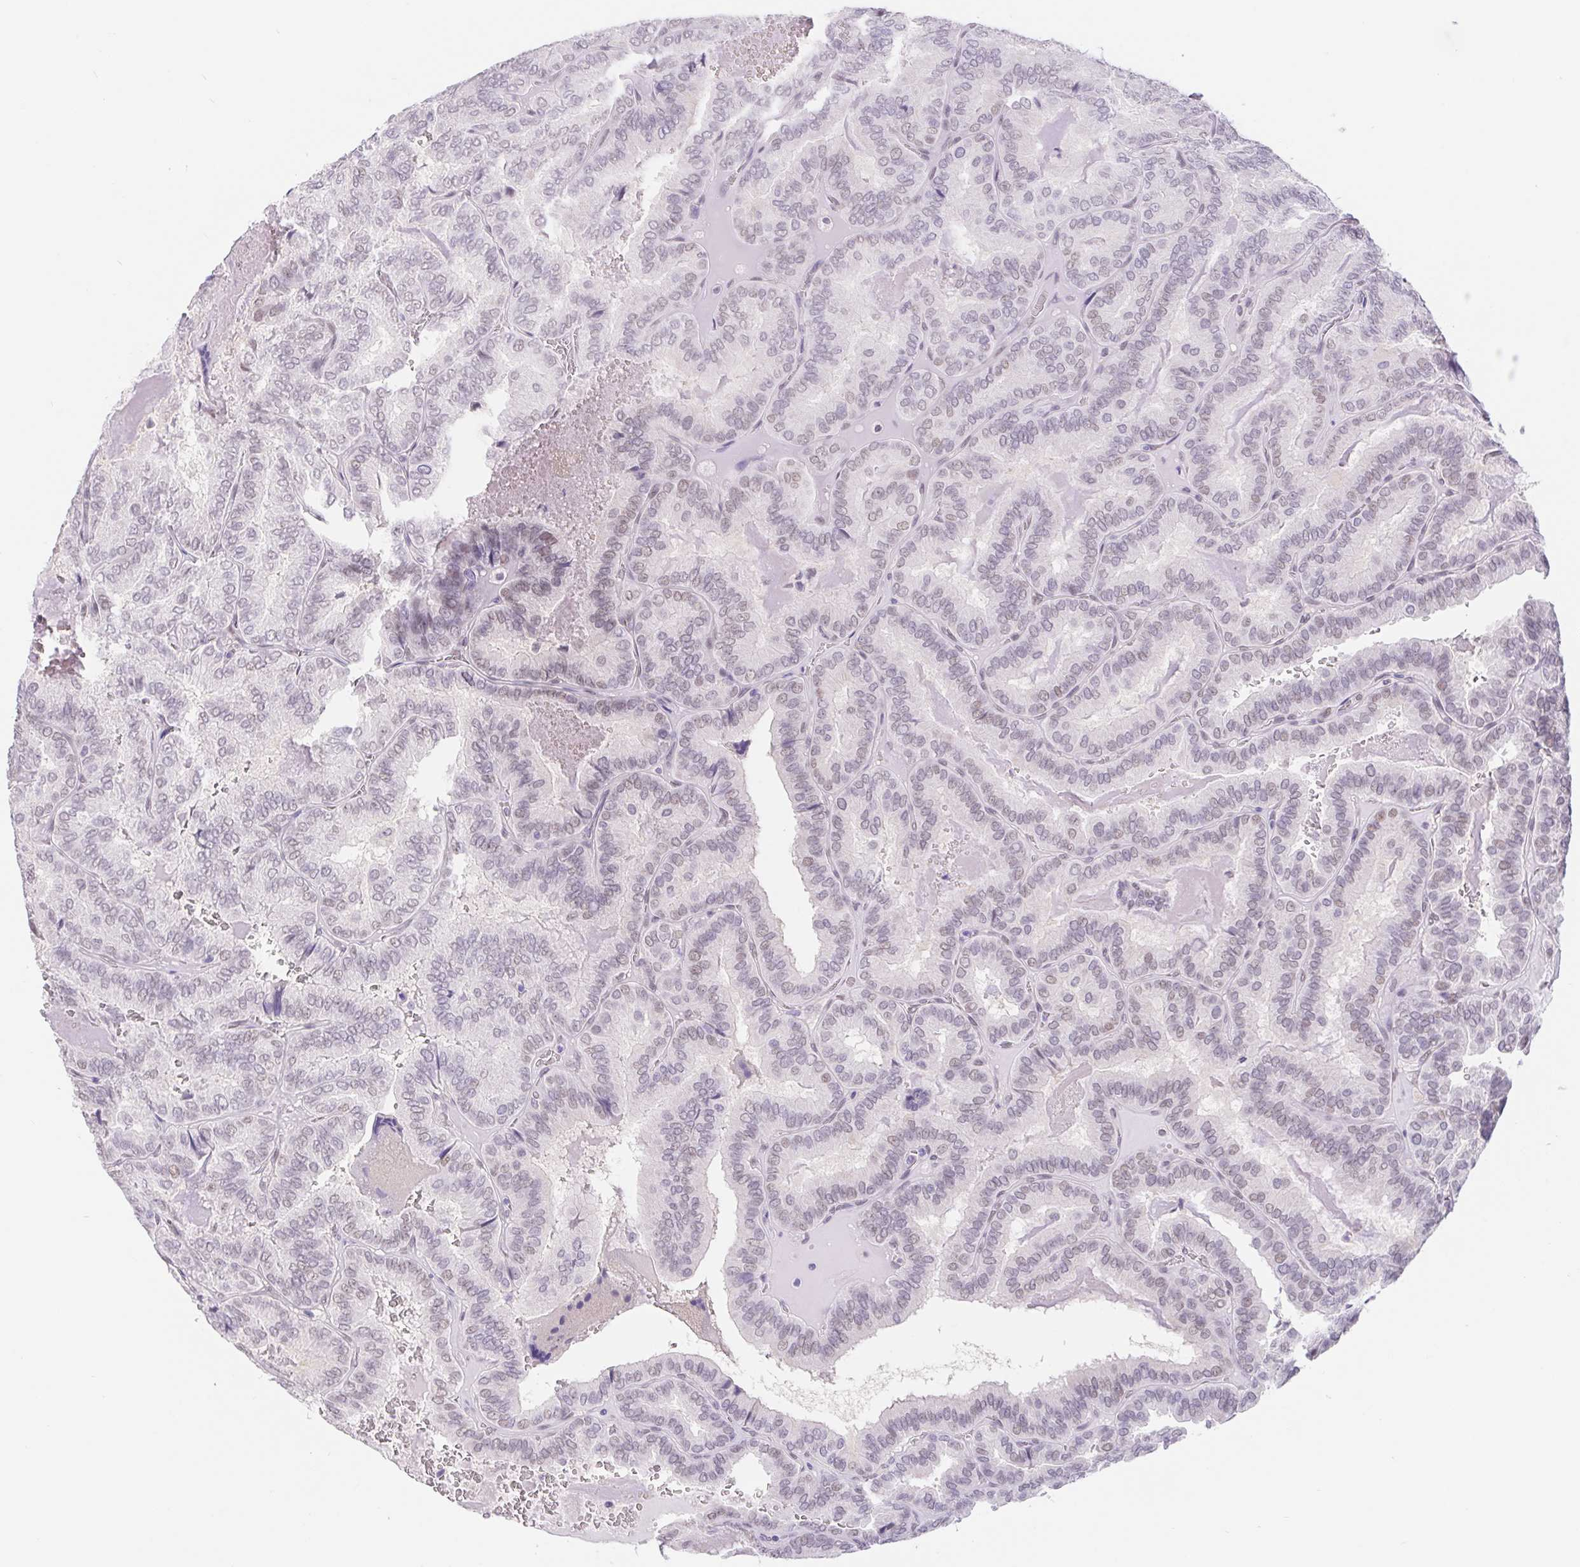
{"staining": {"intensity": "weak", "quantity": "<25%", "location": "nuclear"}, "tissue": "thyroid cancer", "cell_type": "Tumor cells", "image_type": "cancer", "snomed": [{"axis": "morphology", "description": "Papillary adenocarcinoma, NOS"}, {"axis": "topography", "description": "Thyroid gland"}], "caption": "IHC micrograph of human thyroid cancer (papillary adenocarcinoma) stained for a protein (brown), which displays no staining in tumor cells.", "gene": "CAND1", "patient": {"sex": "female", "age": 75}}